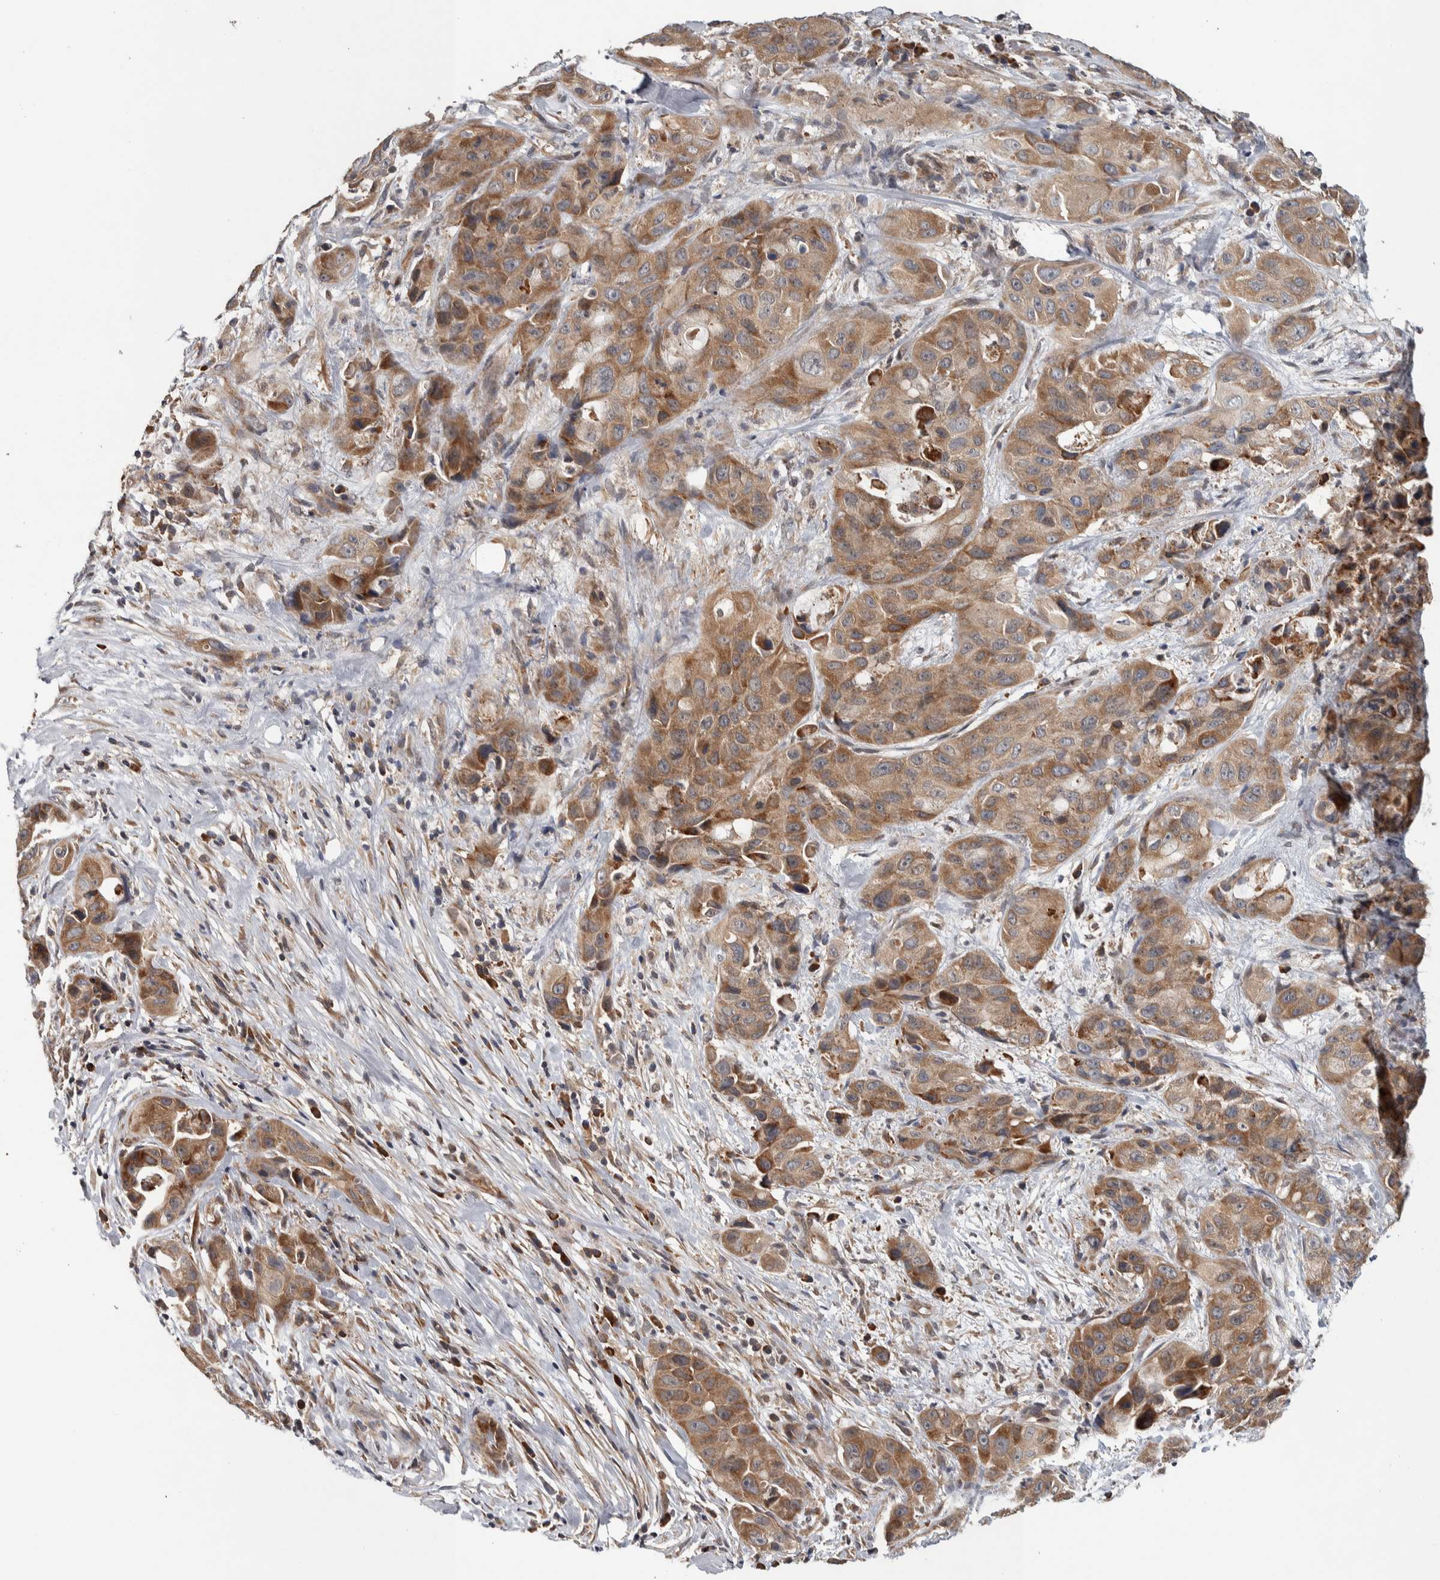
{"staining": {"intensity": "moderate", "quantity": ">75%", "location": "cytoplasmic/membranous"}, "tissue": "pancreatic cancer", "cell_type": "Tumor cells", "image_type": "cancer", "snomed": [{"axis": "morphology", "description": "Adenocarcinoma, NOS"}, {"axis": "topography", "description": "Pancreas"}], "caption": "Pancreatic cancer stained with immunohistochemistry displays moderate cytoplasmic/membranous positivity in approximately >75% of tumor cells.", "gene": "TBC1D31", "patient": {"sex": "male", "age": 53}}